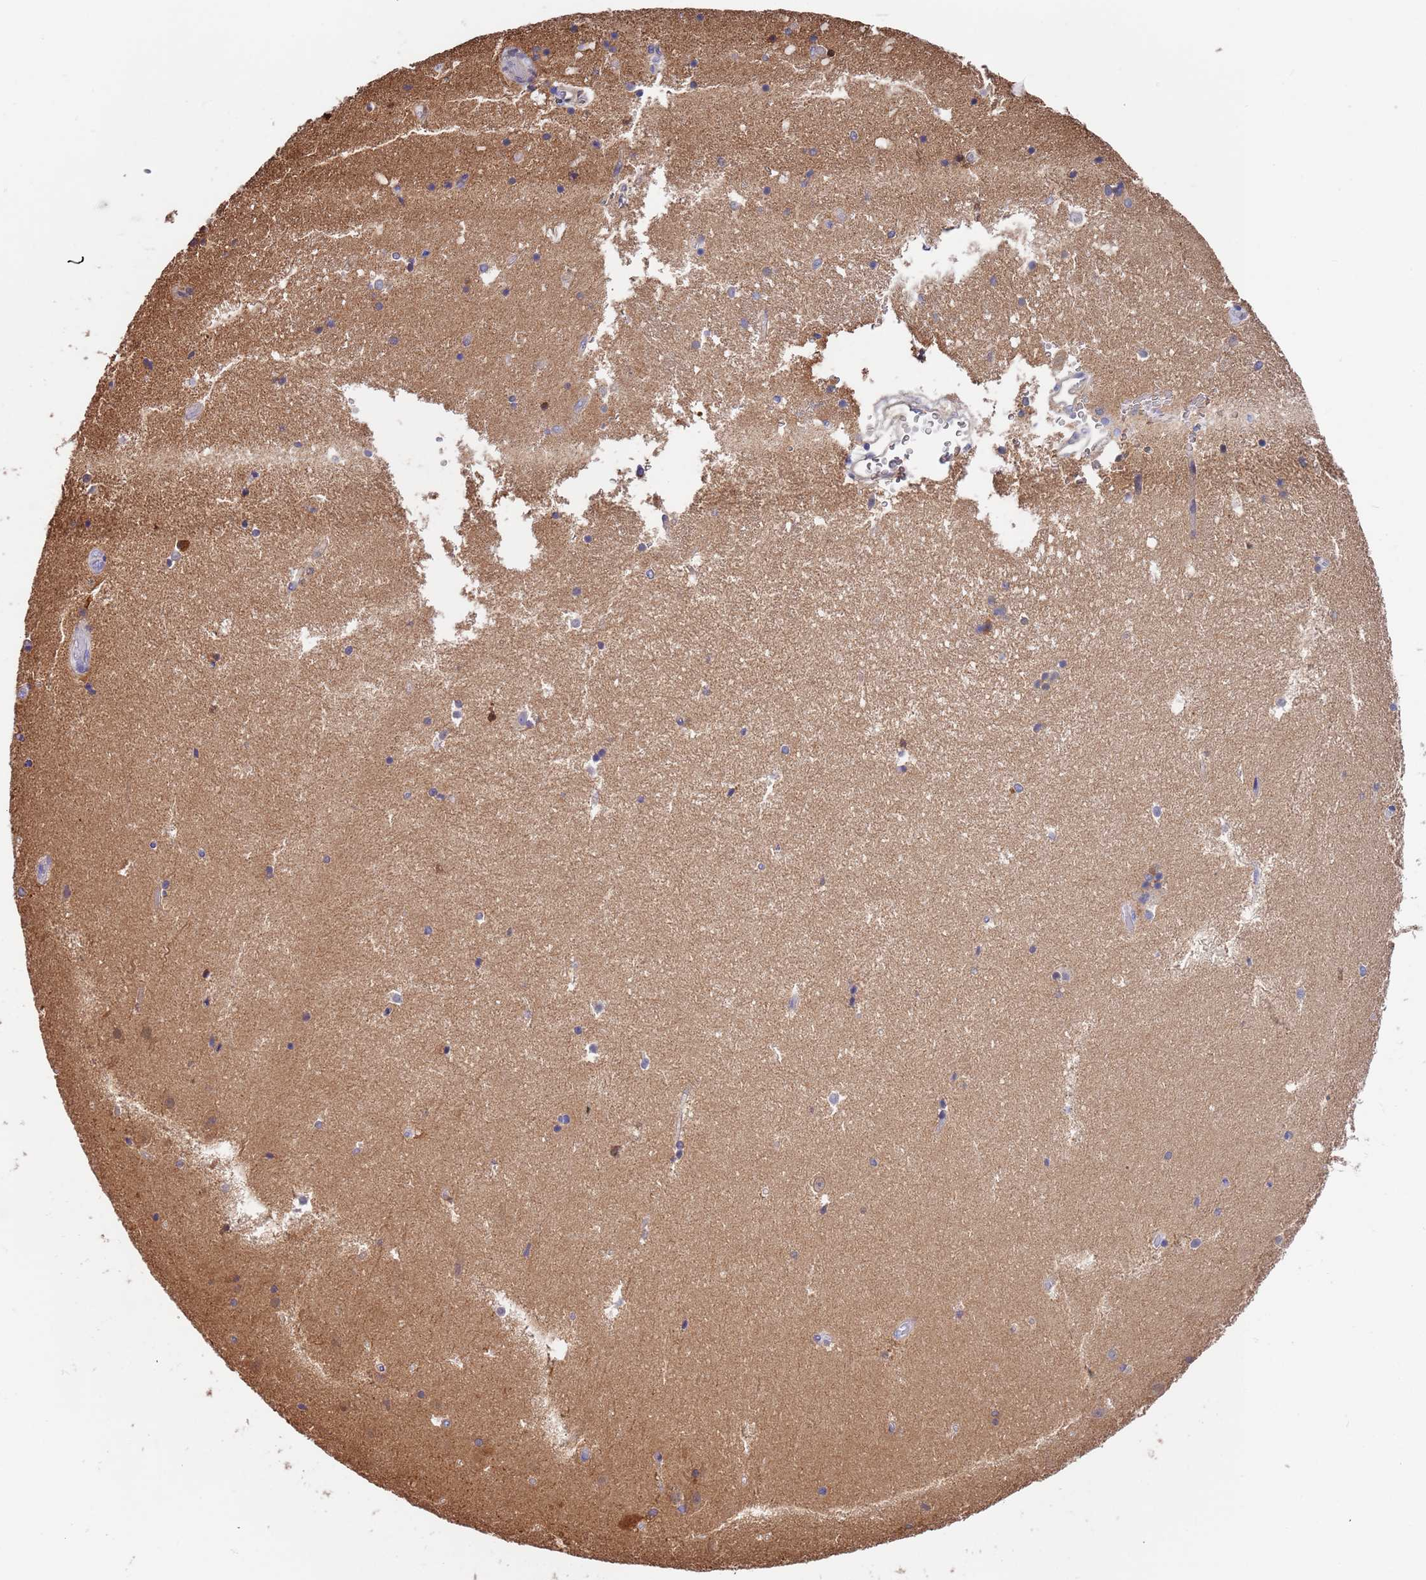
{"staining": {"intensity": "negative", "quantity": "none", "location": "none"}, "tissue": "hippocampus", "cell_type": "Glial cells", "image_type": "normal", "snomed": [{"axis": "morphology", "description": "Normal tissue, NOS"}, {"axis": "topography", "description": "Hippocampus"}], "caption": "This is a histopathology image of immunohistochemistry (IHC) staining of unremarkable hippocampus, which shows no expression in glial cells. (Stains: DAB immunohistochemistry (IHC) with hematoxylin counter stain, Microscopy: brightfield microscopy at high magnification).", "gene": "LAMB4", "patient": {"sex": "female", "age": 52}}